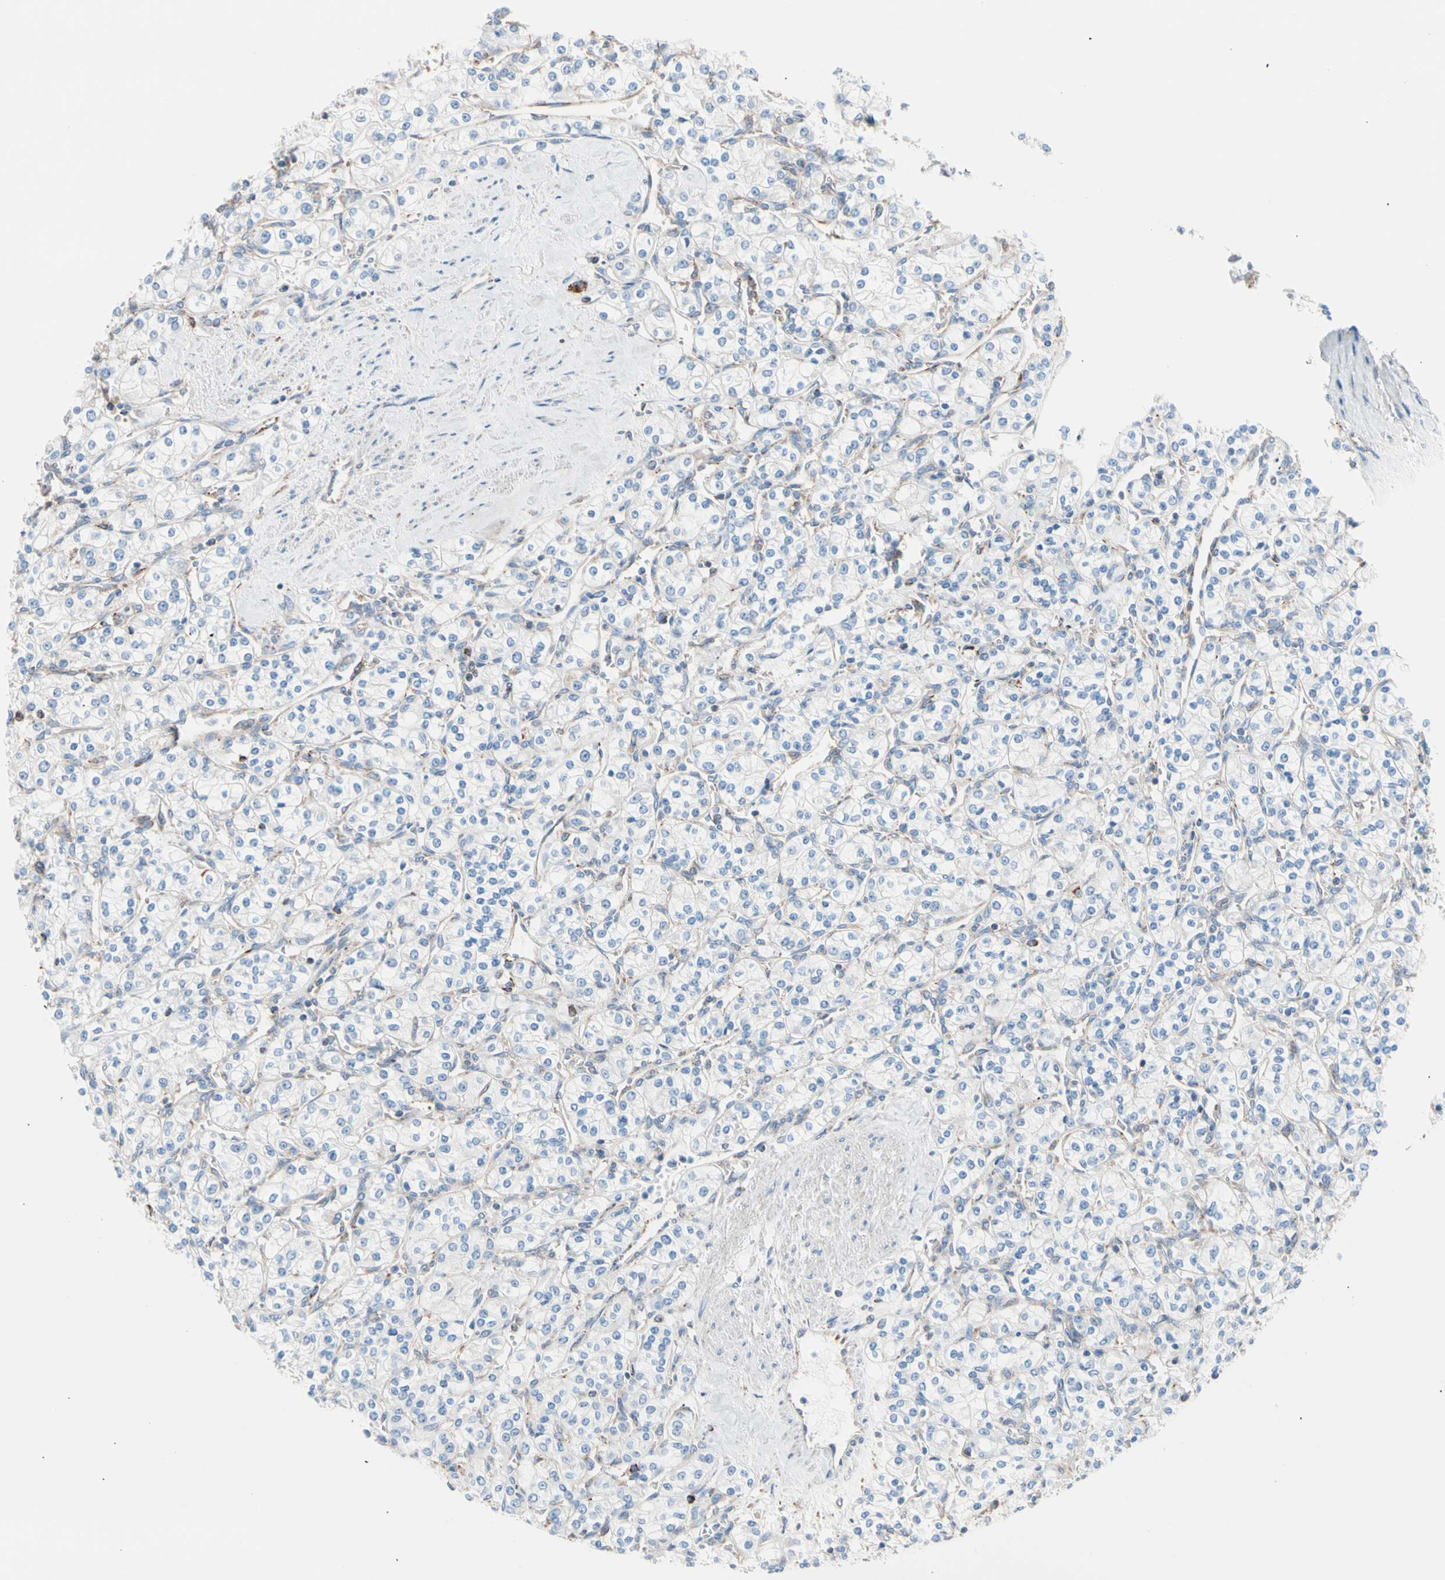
{"staining": {"intensity": "negative", "quantity": "none", "location": "none"}, "tissue": "renal cancer", "cell_type": "Tumor cells", "image_type": "cancer", "snomed": [{"axis": "morphology", "description": "Adenocarcinoma, NOS"}, {"axis": "topography", "description": "Kidney"}], "caption": "DAB (3,3'-diaminobenzidine) immunohistochemical staining of renal adenocarcinoma displays no significant expression in tumor cells.", "gene": "HK1", "patient": {"sex": "male", "age": 77}}